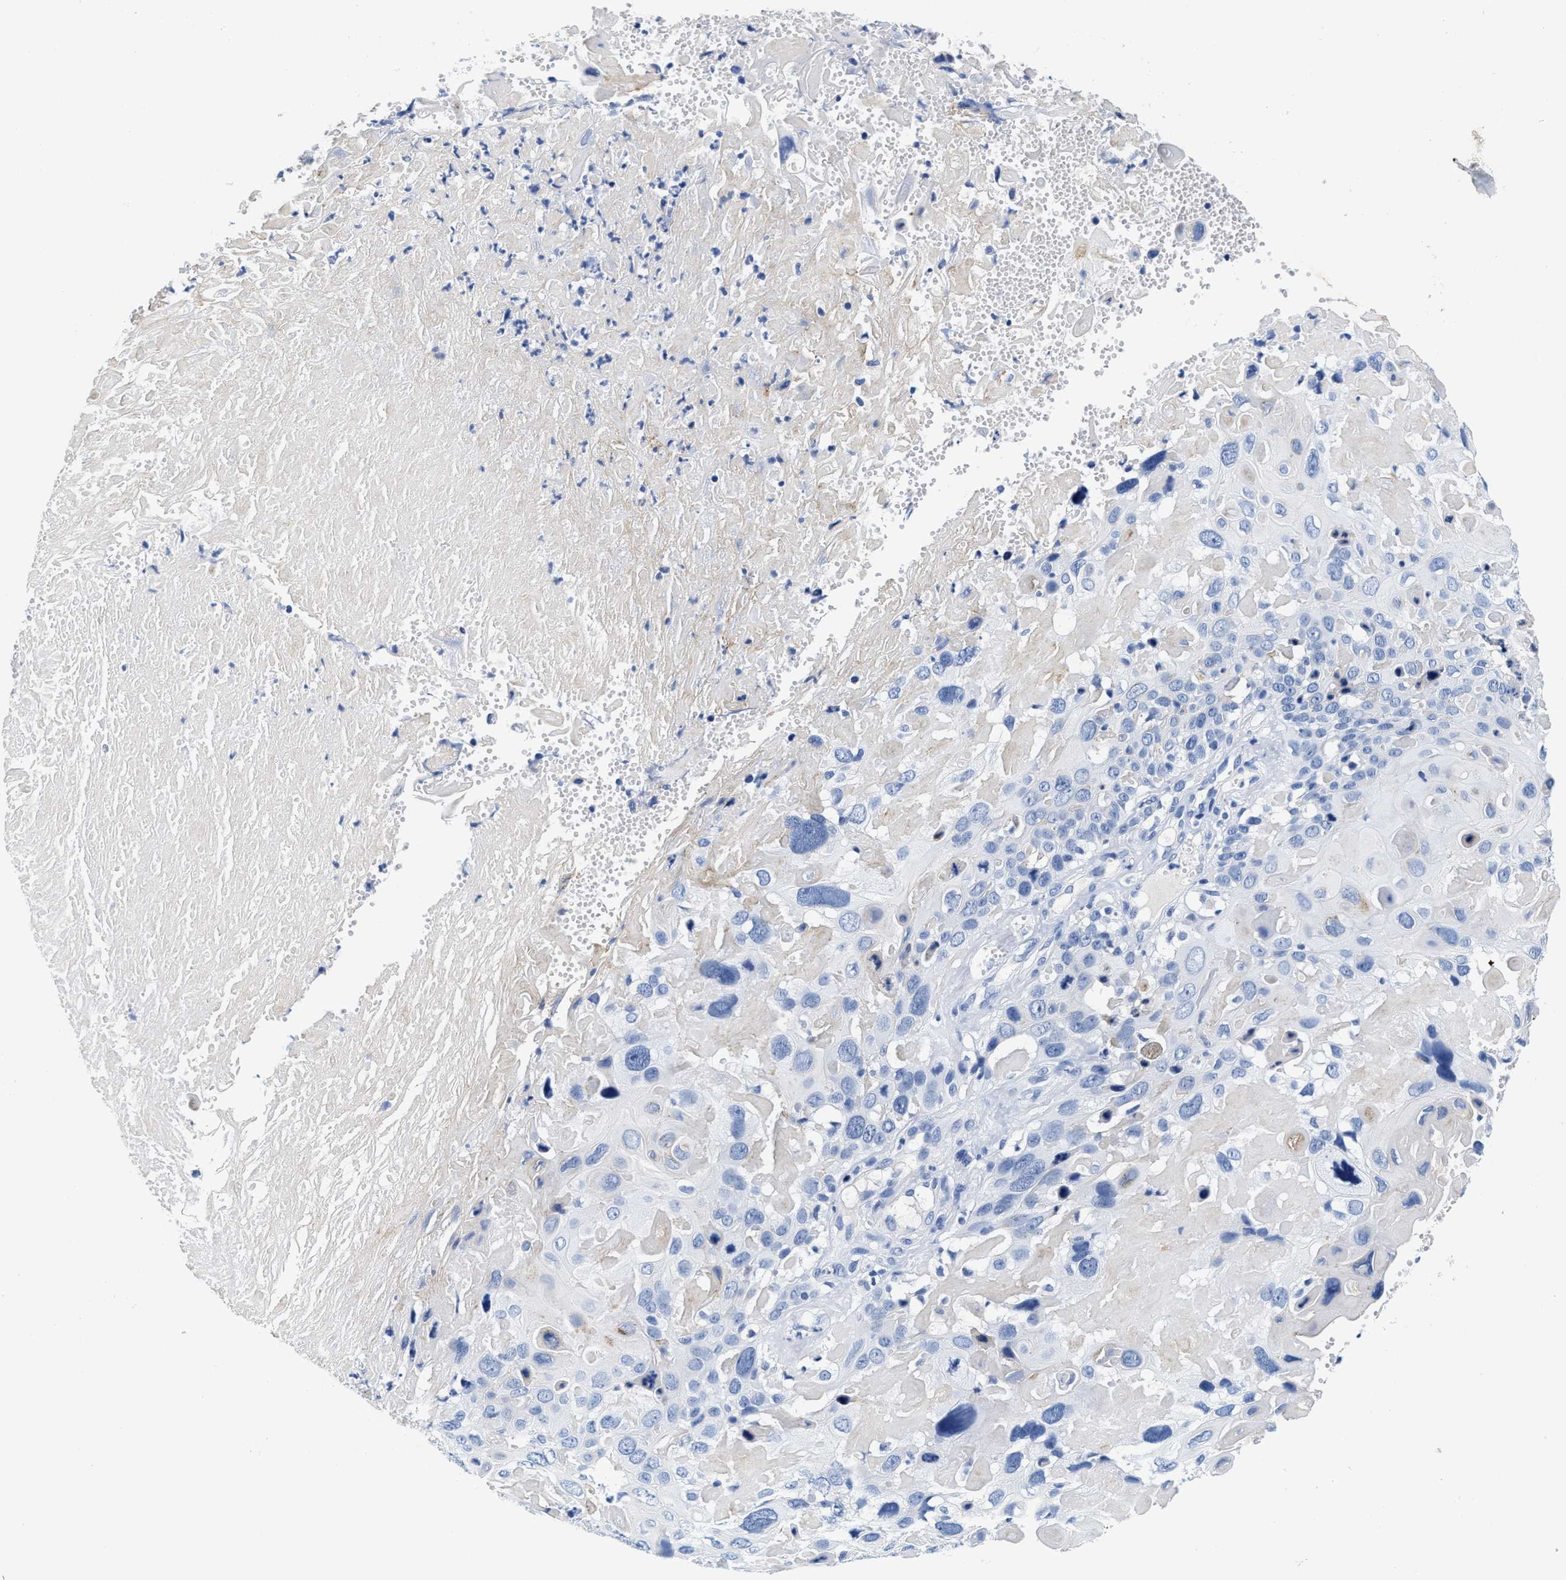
{"staining": {"intensity": "negative", "quantity": "none", "location": "none"}, "tissue": "cervical cancer", "cell_type": "Tumor cells", "image_type": "cancer", "snomed": [{"axis": "morphology", "description": "Squamous cell carcinoma, NOS"}, {"axis": "topography", "description": "Cervix"}], "caption": "High power microscopy image of an immunohistochemistry (IHC) micrograph of cervical squamous cell carcinoma, revealing no significant expression in tumor cells.", "gene": "TTC3", "patient": {"sex": "female", "age": 74}}